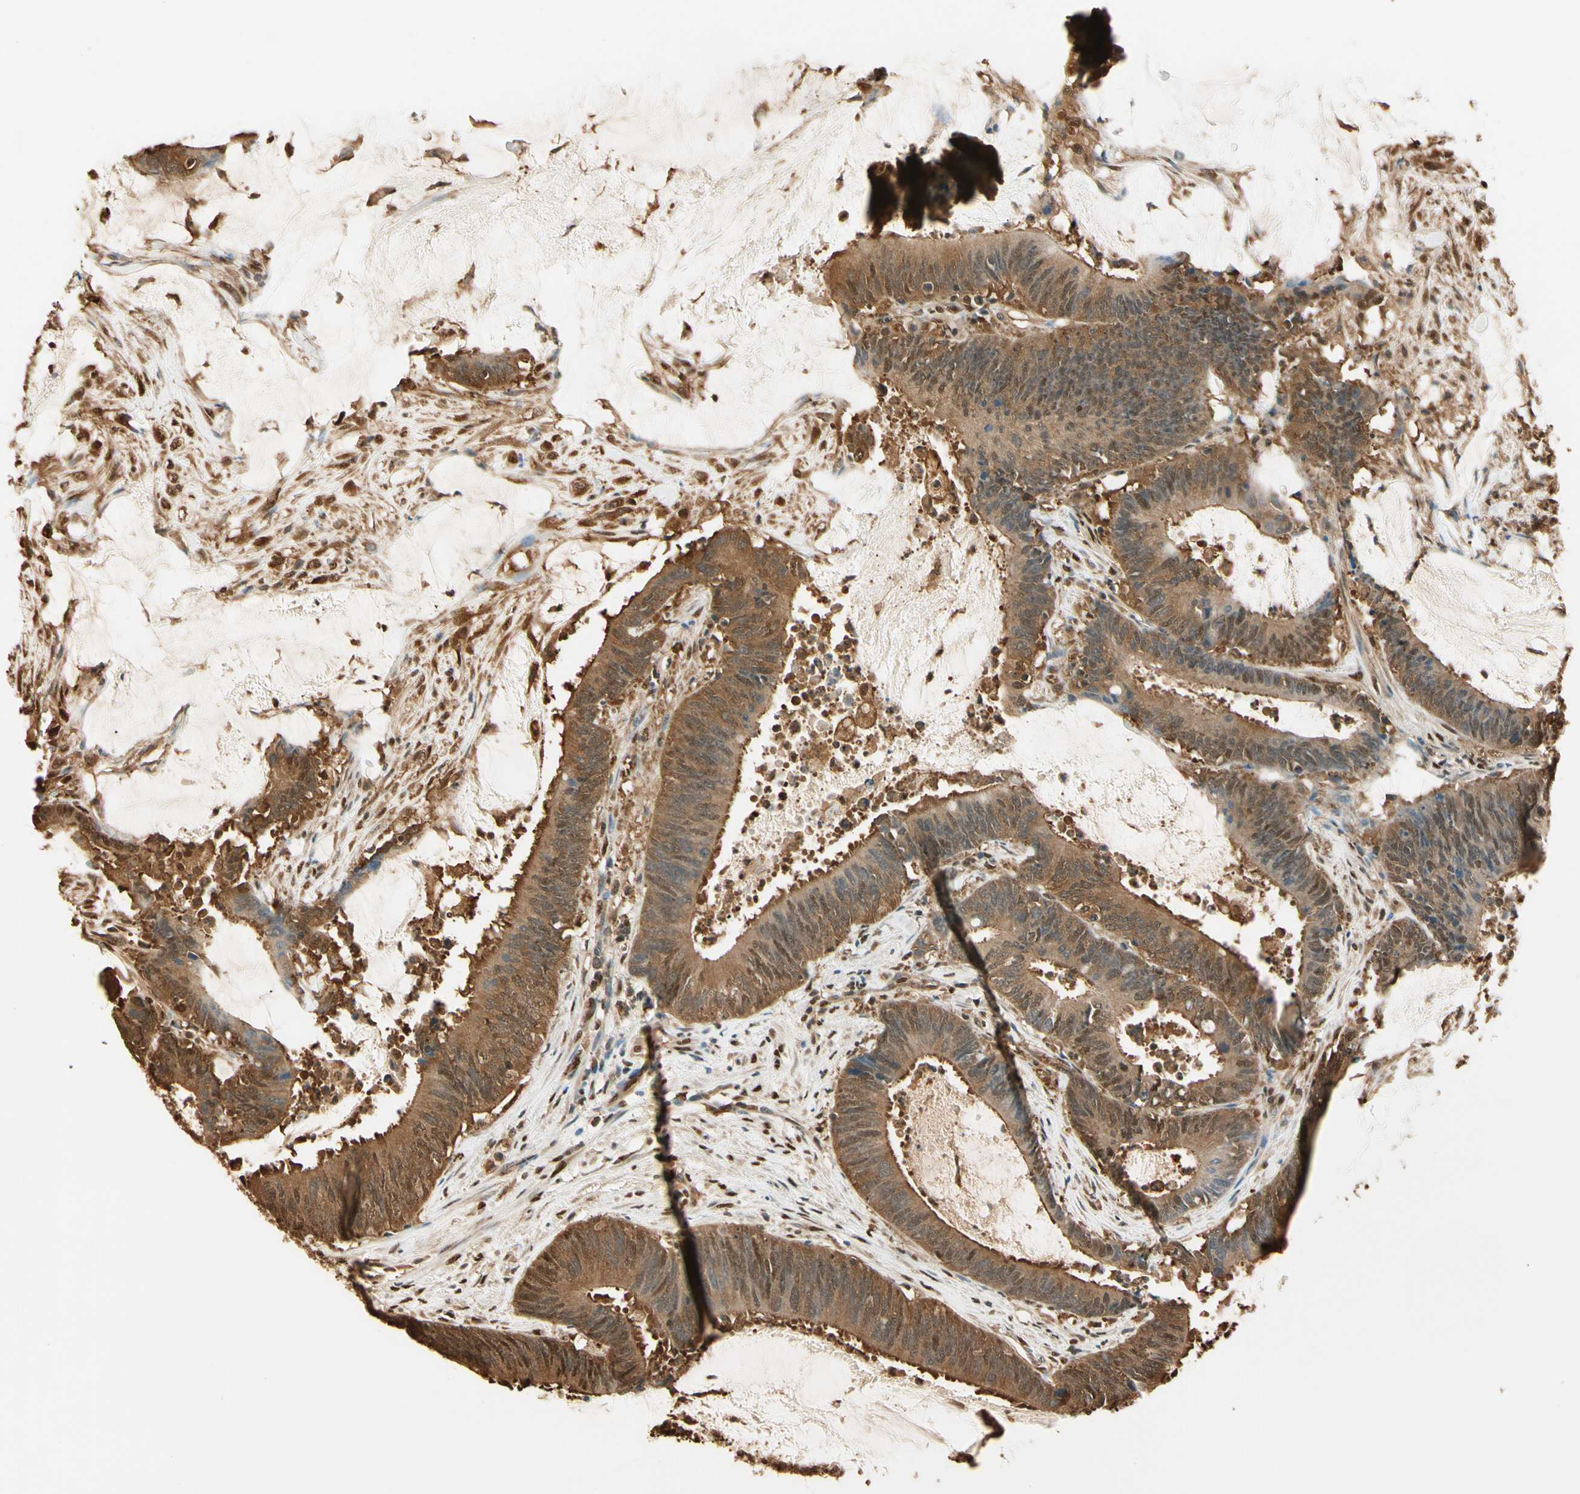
{"staining": {"intensity": "moderate", "quantity": ">75%", "location": "cytoplasmic/membranous,nuclear"}, "tissue": "colorectal cancer", "cell_type": "Tumor cells", "image_type": "cancer", "snomed": [{"axis": "morphology", "description": "Adenocarcinoma, NOS"}, {"axis": "topography", "description": "Rectum"}], "caption": "Immunohistochemical staining of human adenocarcinoma (colorectal) exhibits medium levels of moderate cytoplasmic/membranous and nuclear protein expression in about >75% of tumor cells.", "gene": "PNCK", "patient": {"sex": "female", "age": 66}}